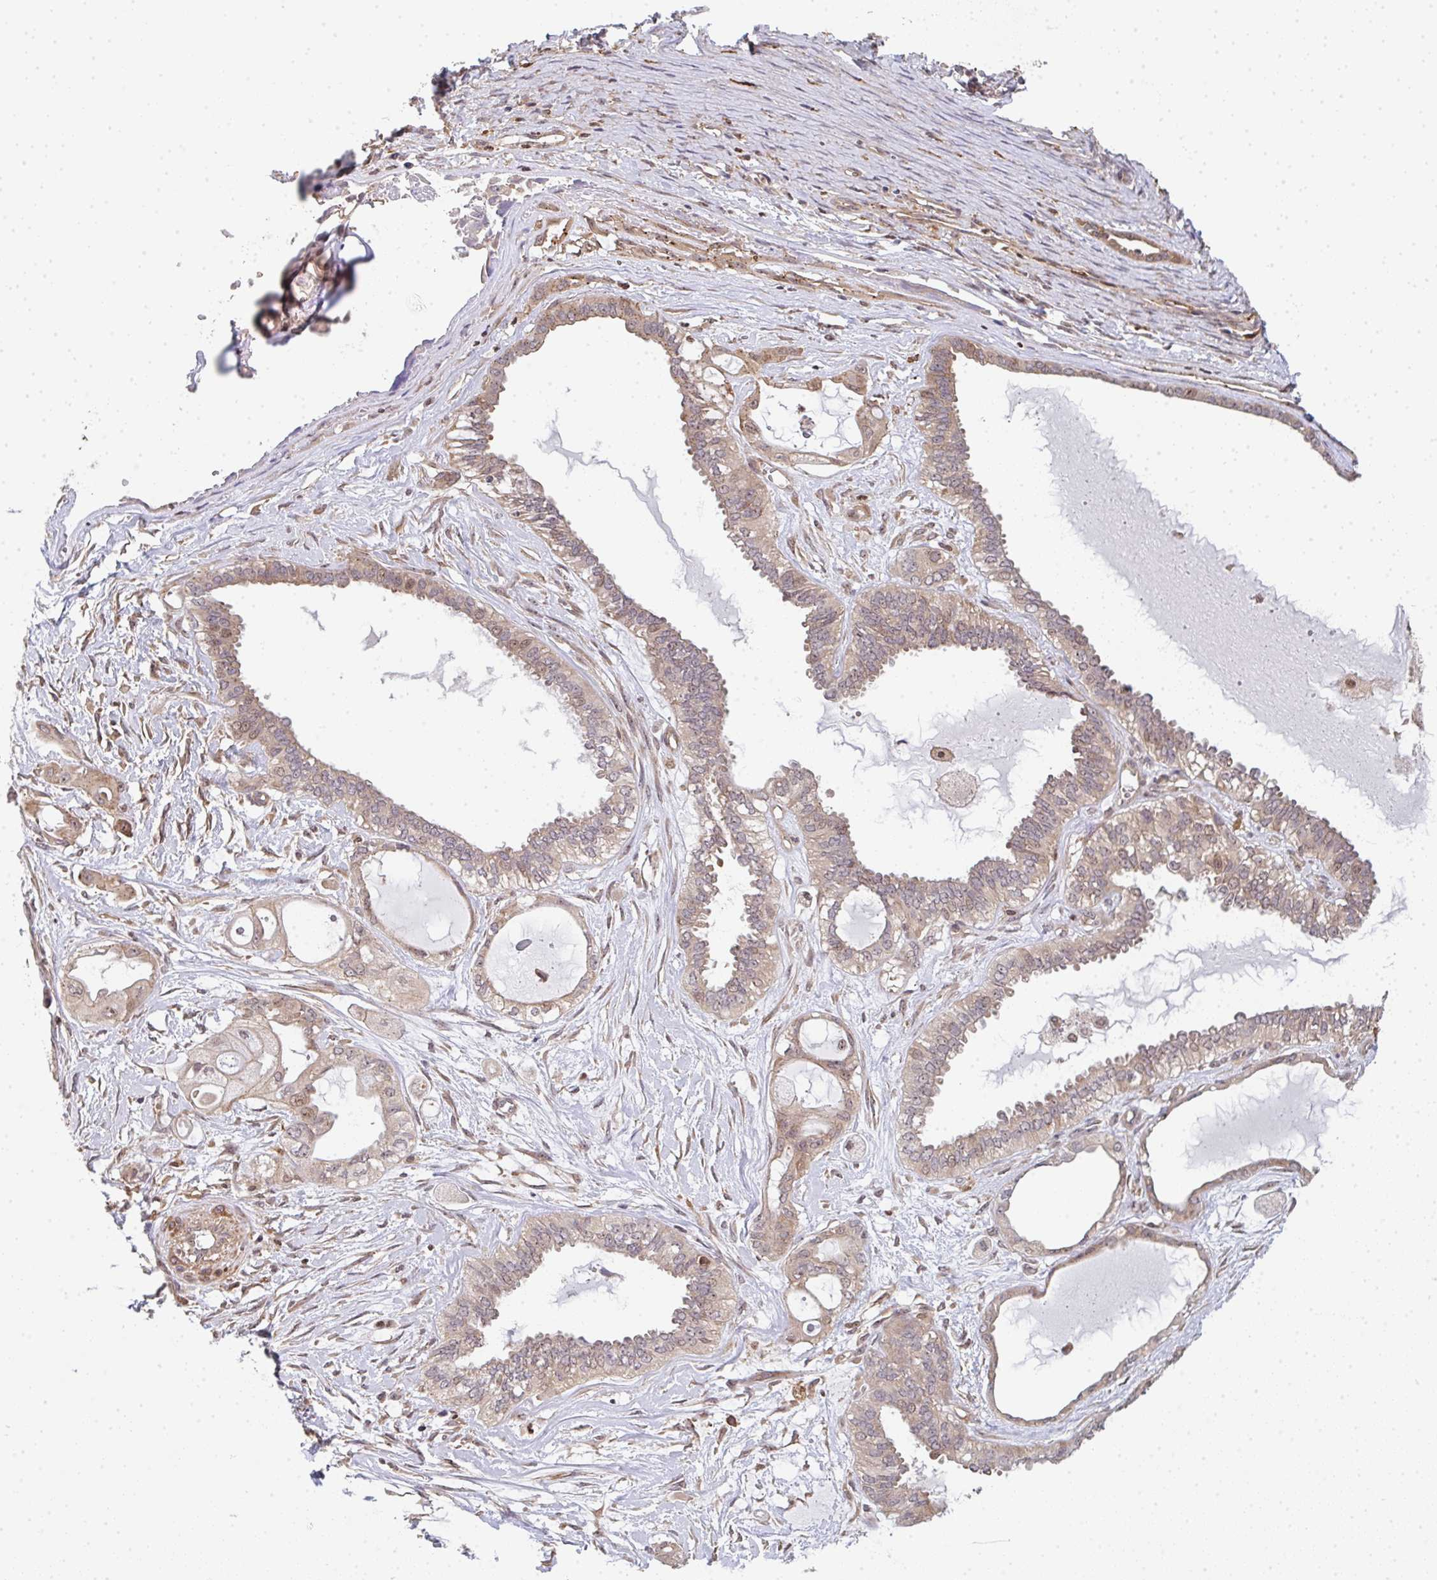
{"staining": {"intensity": "weak", "quantity": ">75%", "location": "cytoplasmic/membranous,nuclear"}, "tissue": "ovarian cancer", "cell_type": "Tumor cells", "image_type": "cancer", "snomed": [{"axis": "morphology", "description": "Carcinoma, NOS"}, {"axis": "morphology", "description": "Carcinoma, endometroid"}, {"axis": "topography", "description": "Ovary"}], "caption": "Immunohistochemical staining of human ovarian carcinoma demonstrates weak cytoplasmic/membranous and nuclear protein expression in about >75% of tumor cells.", "gene": "SIMC1", "patient": {"sex": "female", "age": 50}}